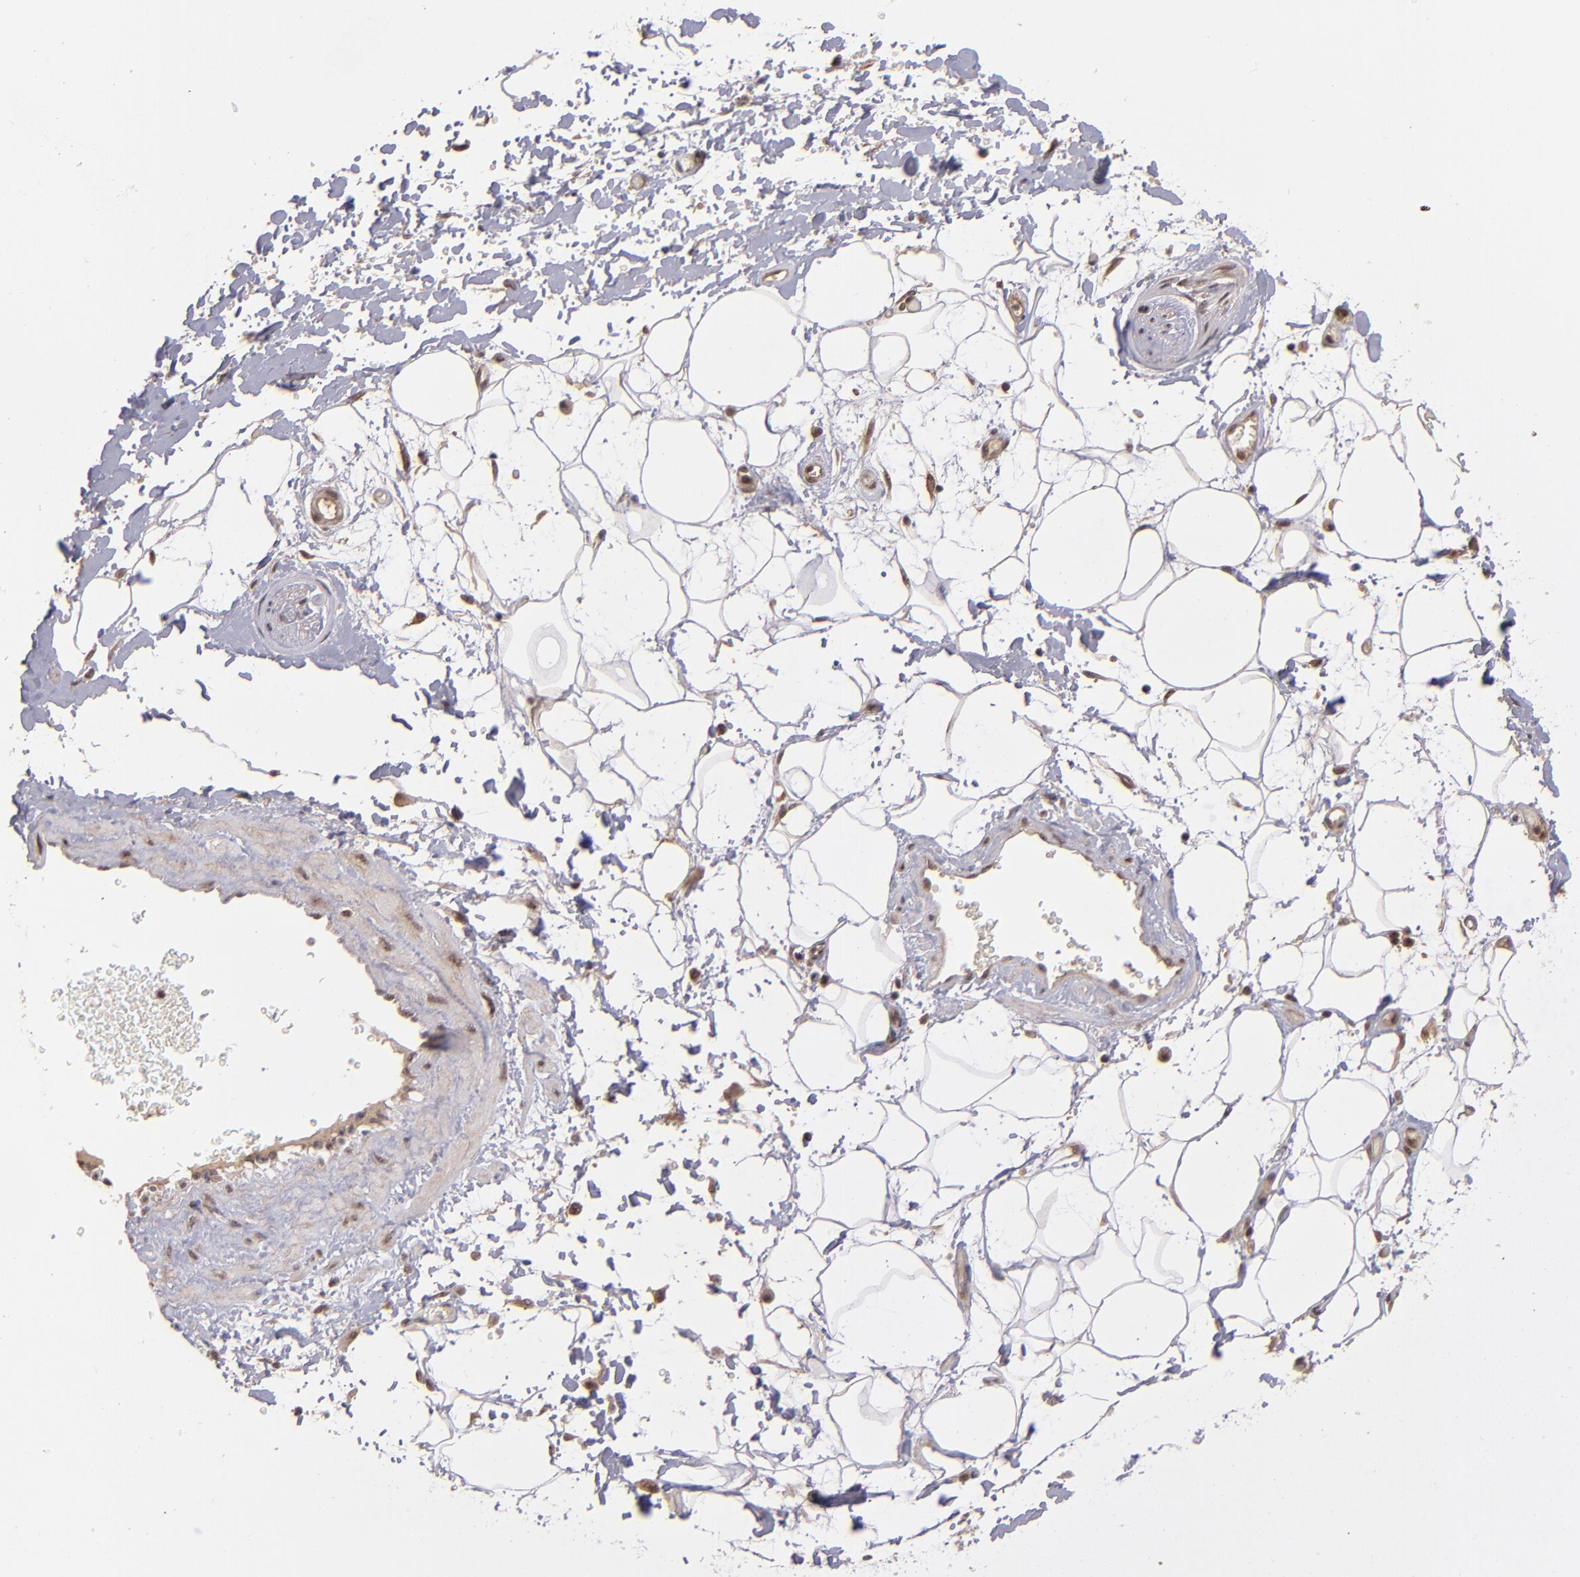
{"staining": {"intensity": "negative", "quantity": "none", "location": "none"}, "tissue": "adipose tissue", "cell_type": "Adipocytes", "image_type": "normal", "snomed": [{"axis": "morphology", "description": "Normal tissue, NOS"}, {"axis": "topography", "description": "Soft tissue"}], "caption": "A micrograph of adipose tissue stained for a protein exhibits no brown staining in adipocytes. The staining is performed using DAB brown chromogen with nuclei counter-stained in using hematoxylin.", "gene": "ABHD12B", "patient": {"sex": "male", "age": 72}}